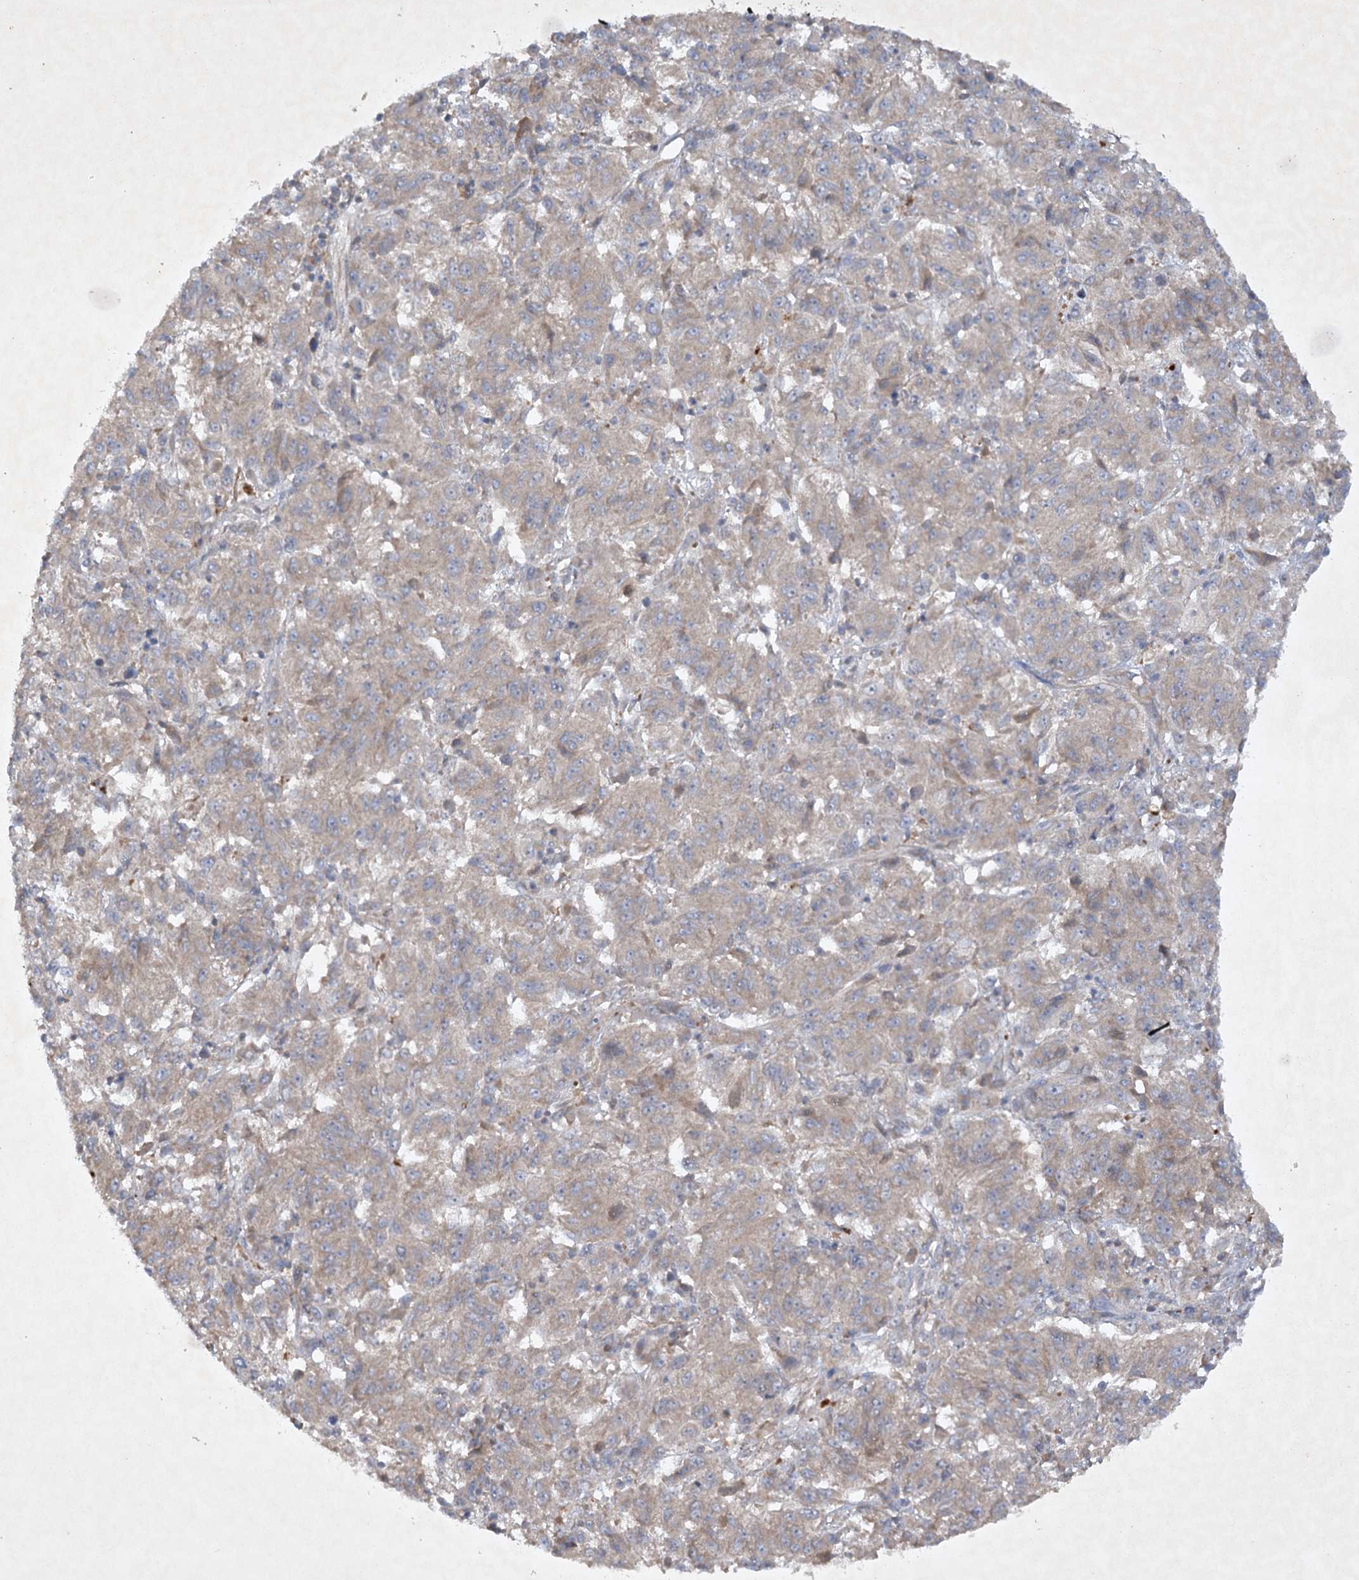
{"staining": {"intensity": "weak", "quantity": ">75%", "location": "cytoplasmic/membranous"}, "tissue": "melanoma", "cell_type": "Tumor cells", "image_type": "cancer", "snomed": [{"axis": "morphology", "description": "Malignant melanoma, Metastatic site"}, {"axis": "topography", "description": "Lung"}], "caption": "Melanoma stained with a brown dye shows weak cytoplasmic/membranous positive expression in approximately >75% of tumor cells.", "gene": "TRAF3IP1", "patient": {"sex": "male", "age": 64}}